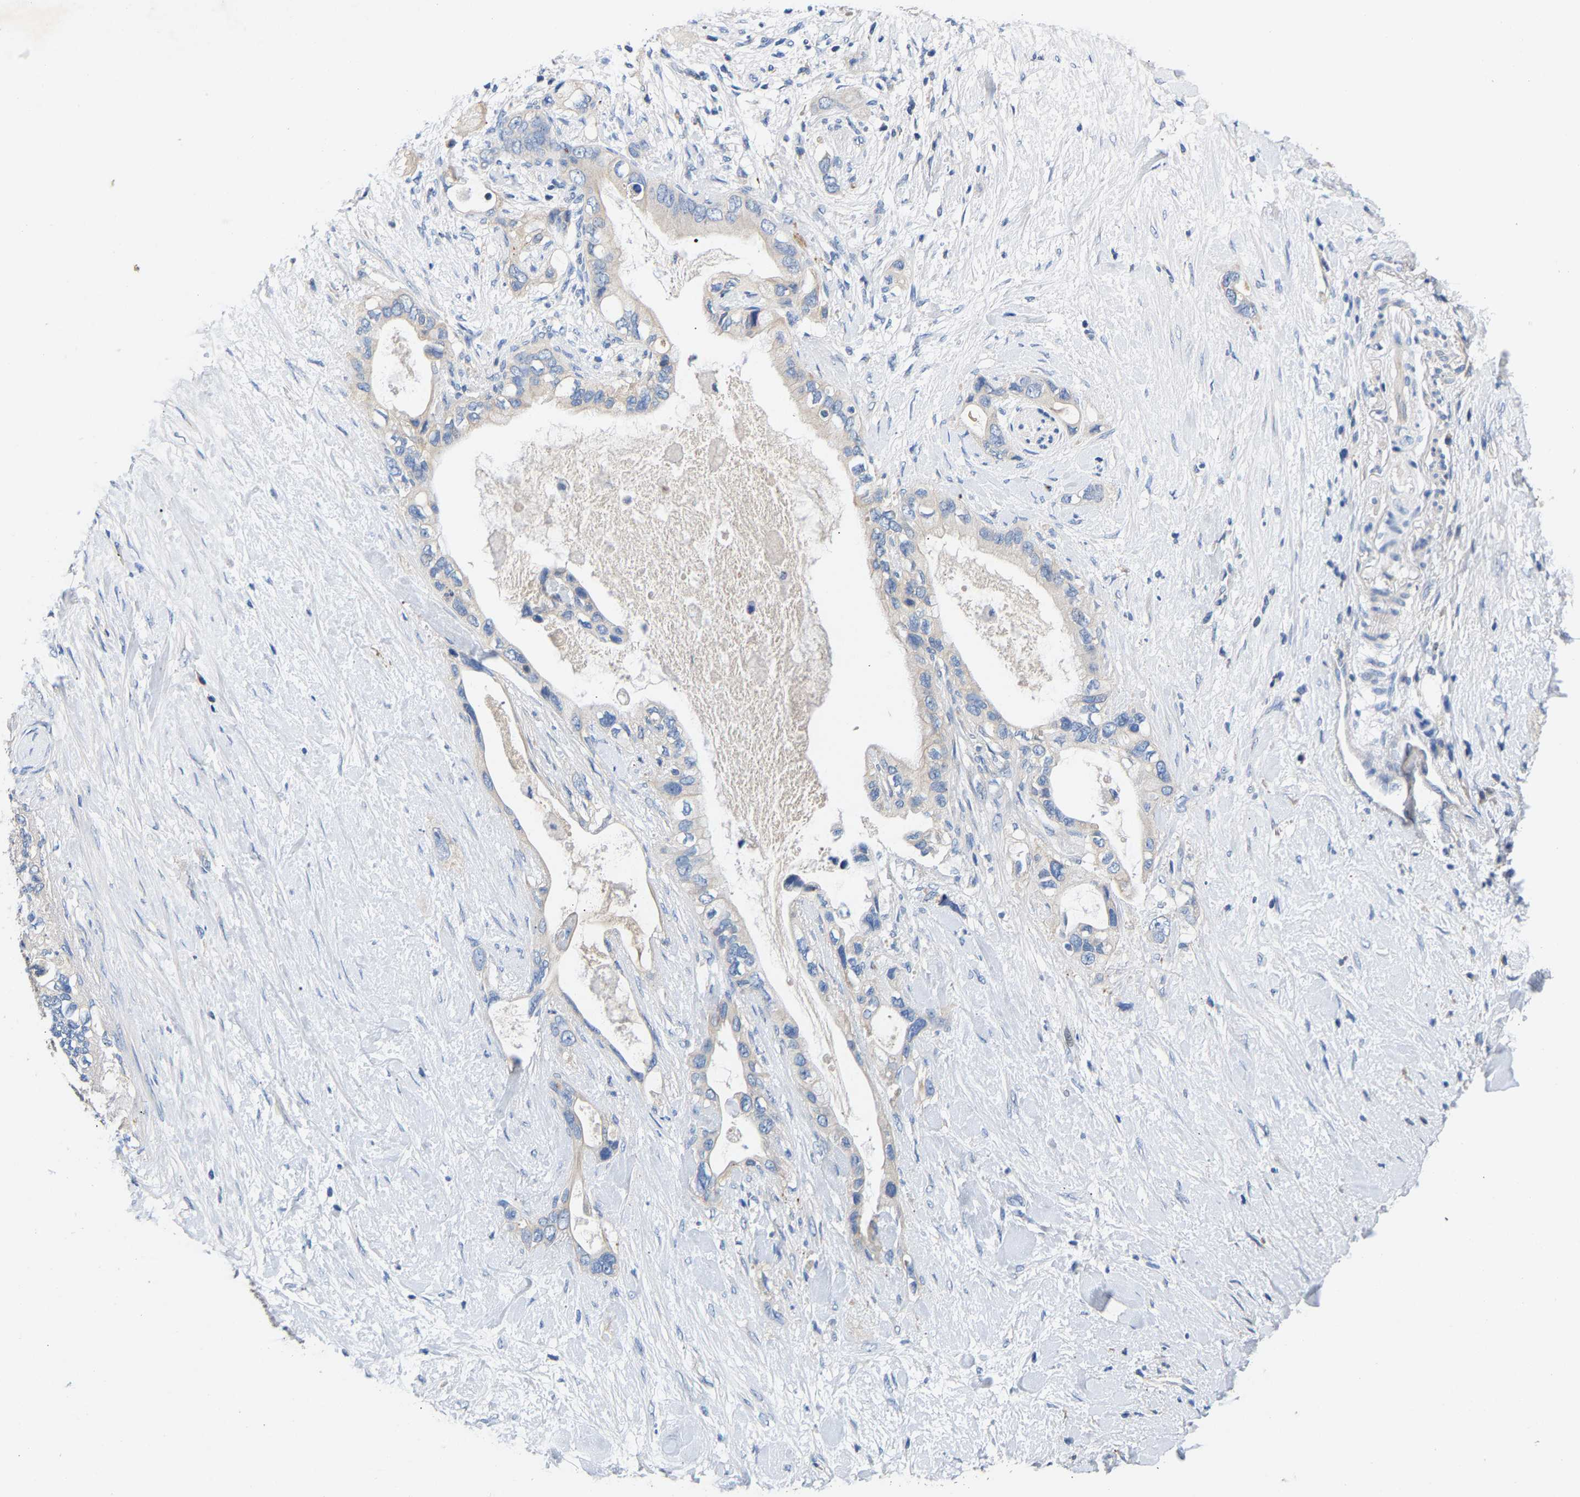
{"staining": {"intensity": "negative", "quantity": "none", "location": "none"}, "tissue": "pancreatic cancer", "cell_type": "Tumor cells", "image_type": "cancer", "snomed": [{"axis": "morphology", "description": "Adenocarcinoma, NOS"}, {"axis": "topography", "description": "Pancreas"}], "caption": "This is an immunohistochemistry image of pancreatic cancer. There is no positivity in tumor cells.", "gene": "CCDC171", "patient": {"sex": "female", "age": 56}}